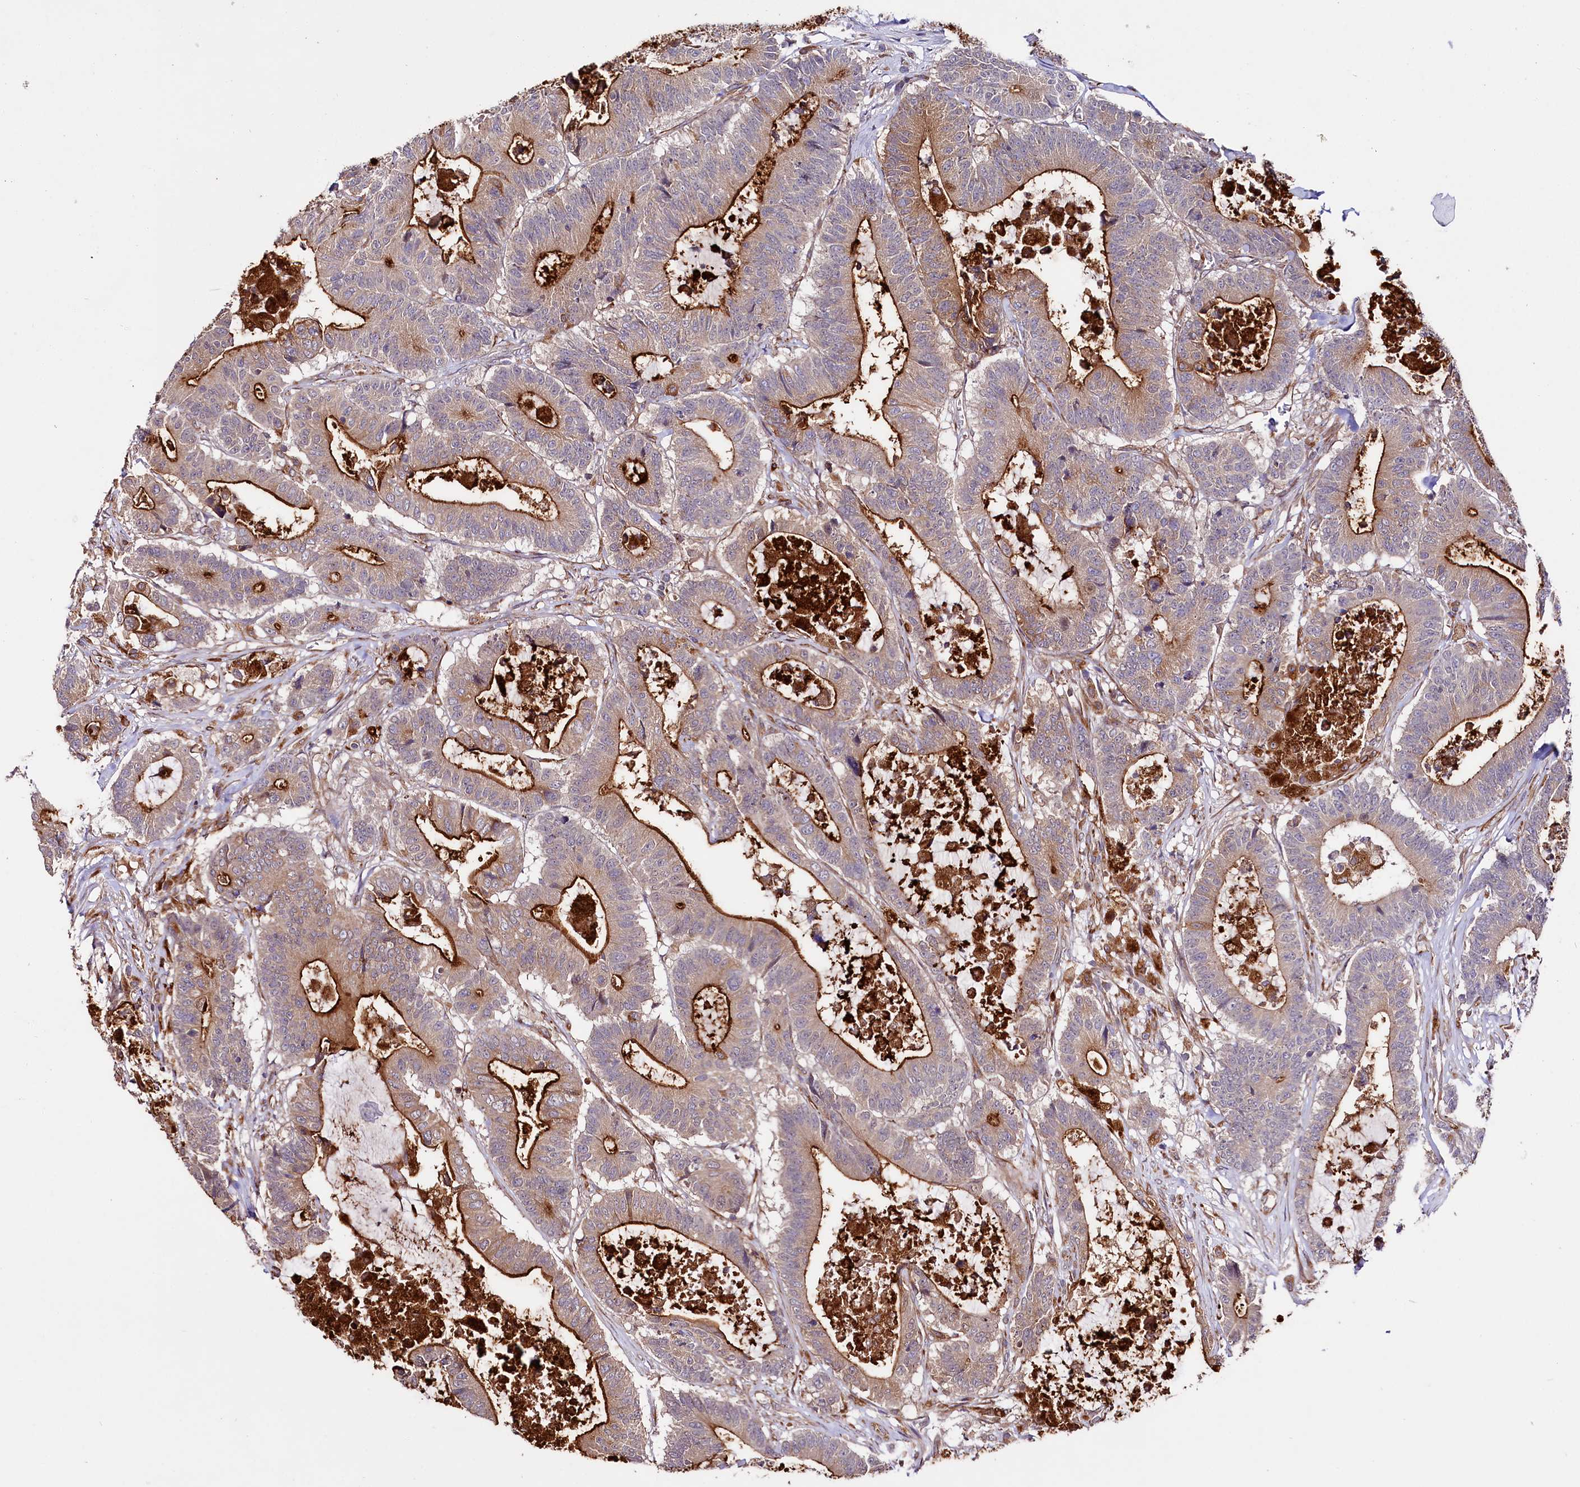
{"staining": {"intensity": "strong", "quantity": "25%-75%", "location": "cytoplasmic/membranous"}, "tissue": "colorectal cancer", "cell_type": "Tumor cells", "image_type": "cancer", "snomed": [{"axis": "morphology", "description": "Adenocarcinoma, NOS"}, {"axis": "topography", "description": "Colon"}], "caption": "Tumor cells reveal high levels of strong cytoplasmic/membranous positivity in approximately 25%-75% of cells in human colorectal adenocarcinoma.", "gene": "TTC12", "patient": {"sex": "female", "age": 84}}